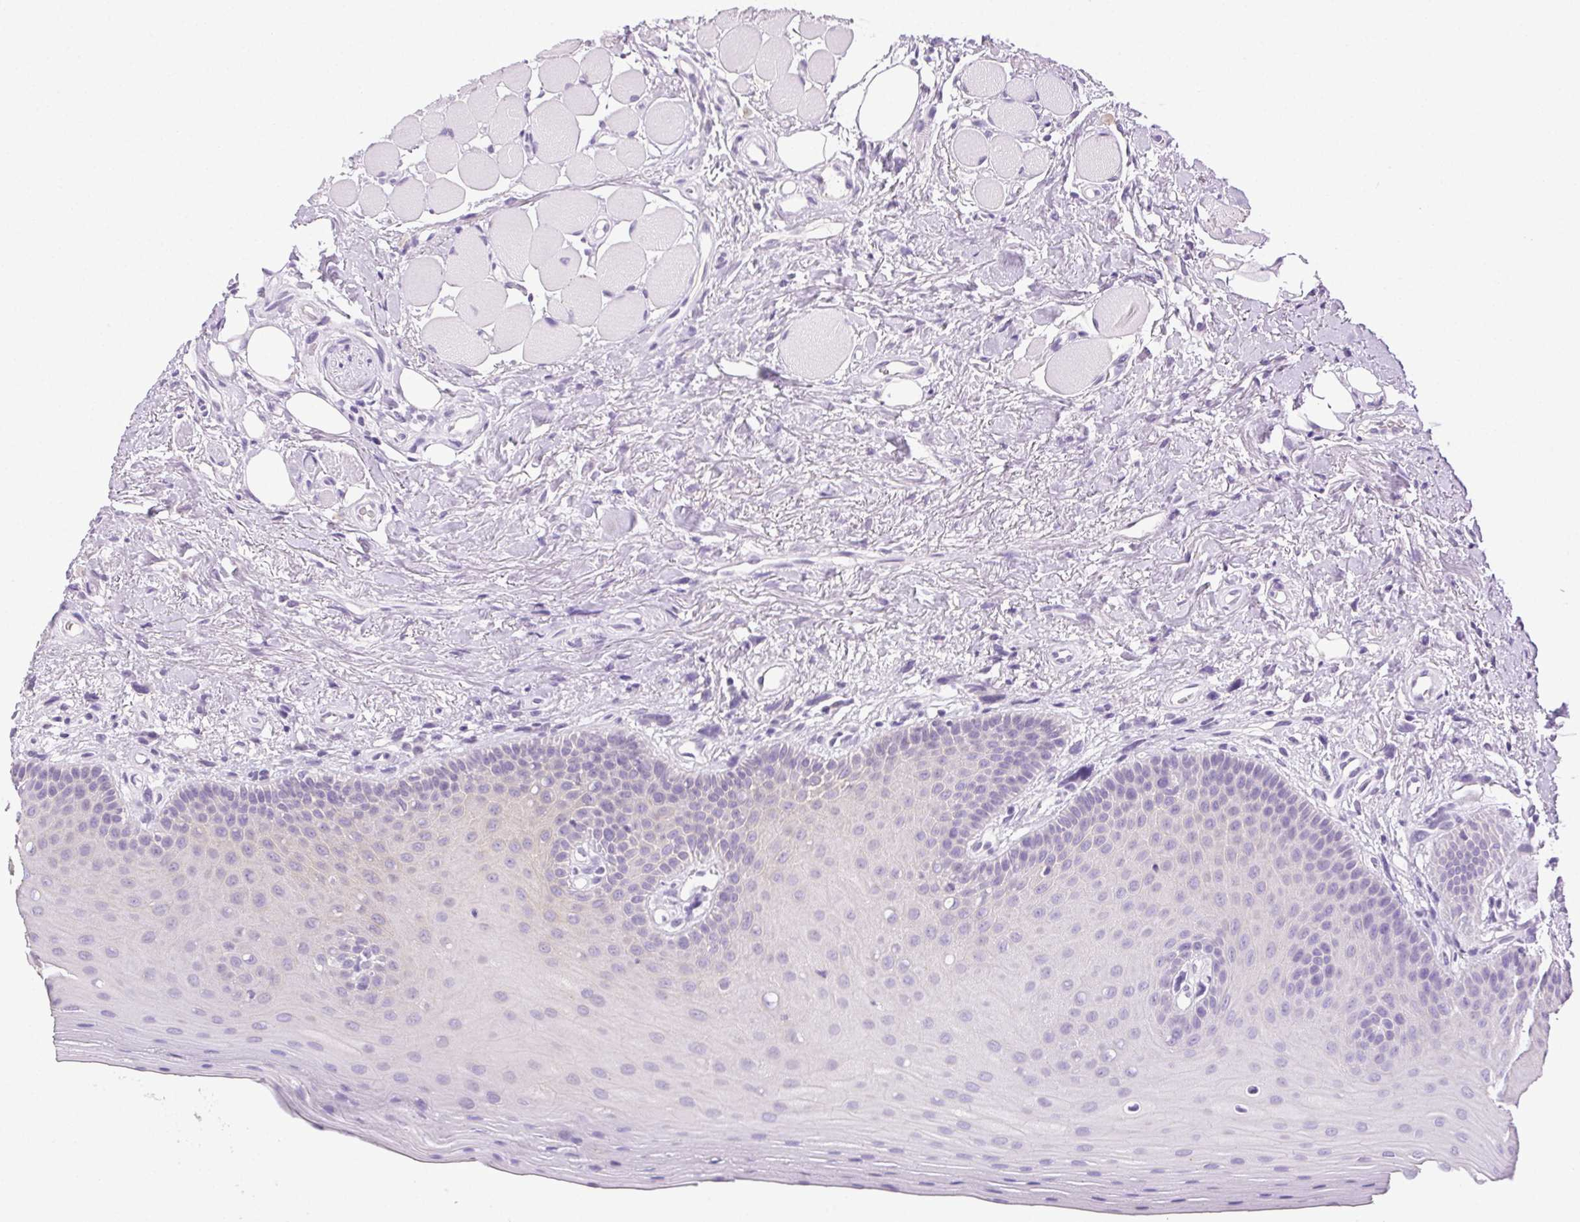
{"staining": {"intensity": "negative", "quantity": "none", "location": "none"}, "tissue": "oral mucosa", "cell_type": "Squamous epithelial cells", "image_type": "normal", "snomed": [{"axis": "morphology", "description": "Normal tissue, NOS"}, {"axis": "morphology", "description": "Normal morphology"}, {"axis": "topography", "description": "Oral tissue"}], "caption": "Histopathology image shows no protein staining in squamous epithelial cells of unremarkable oral mucosa.", "gene": "CLDN10", "patient": {"sex": "female", "age": 76}}